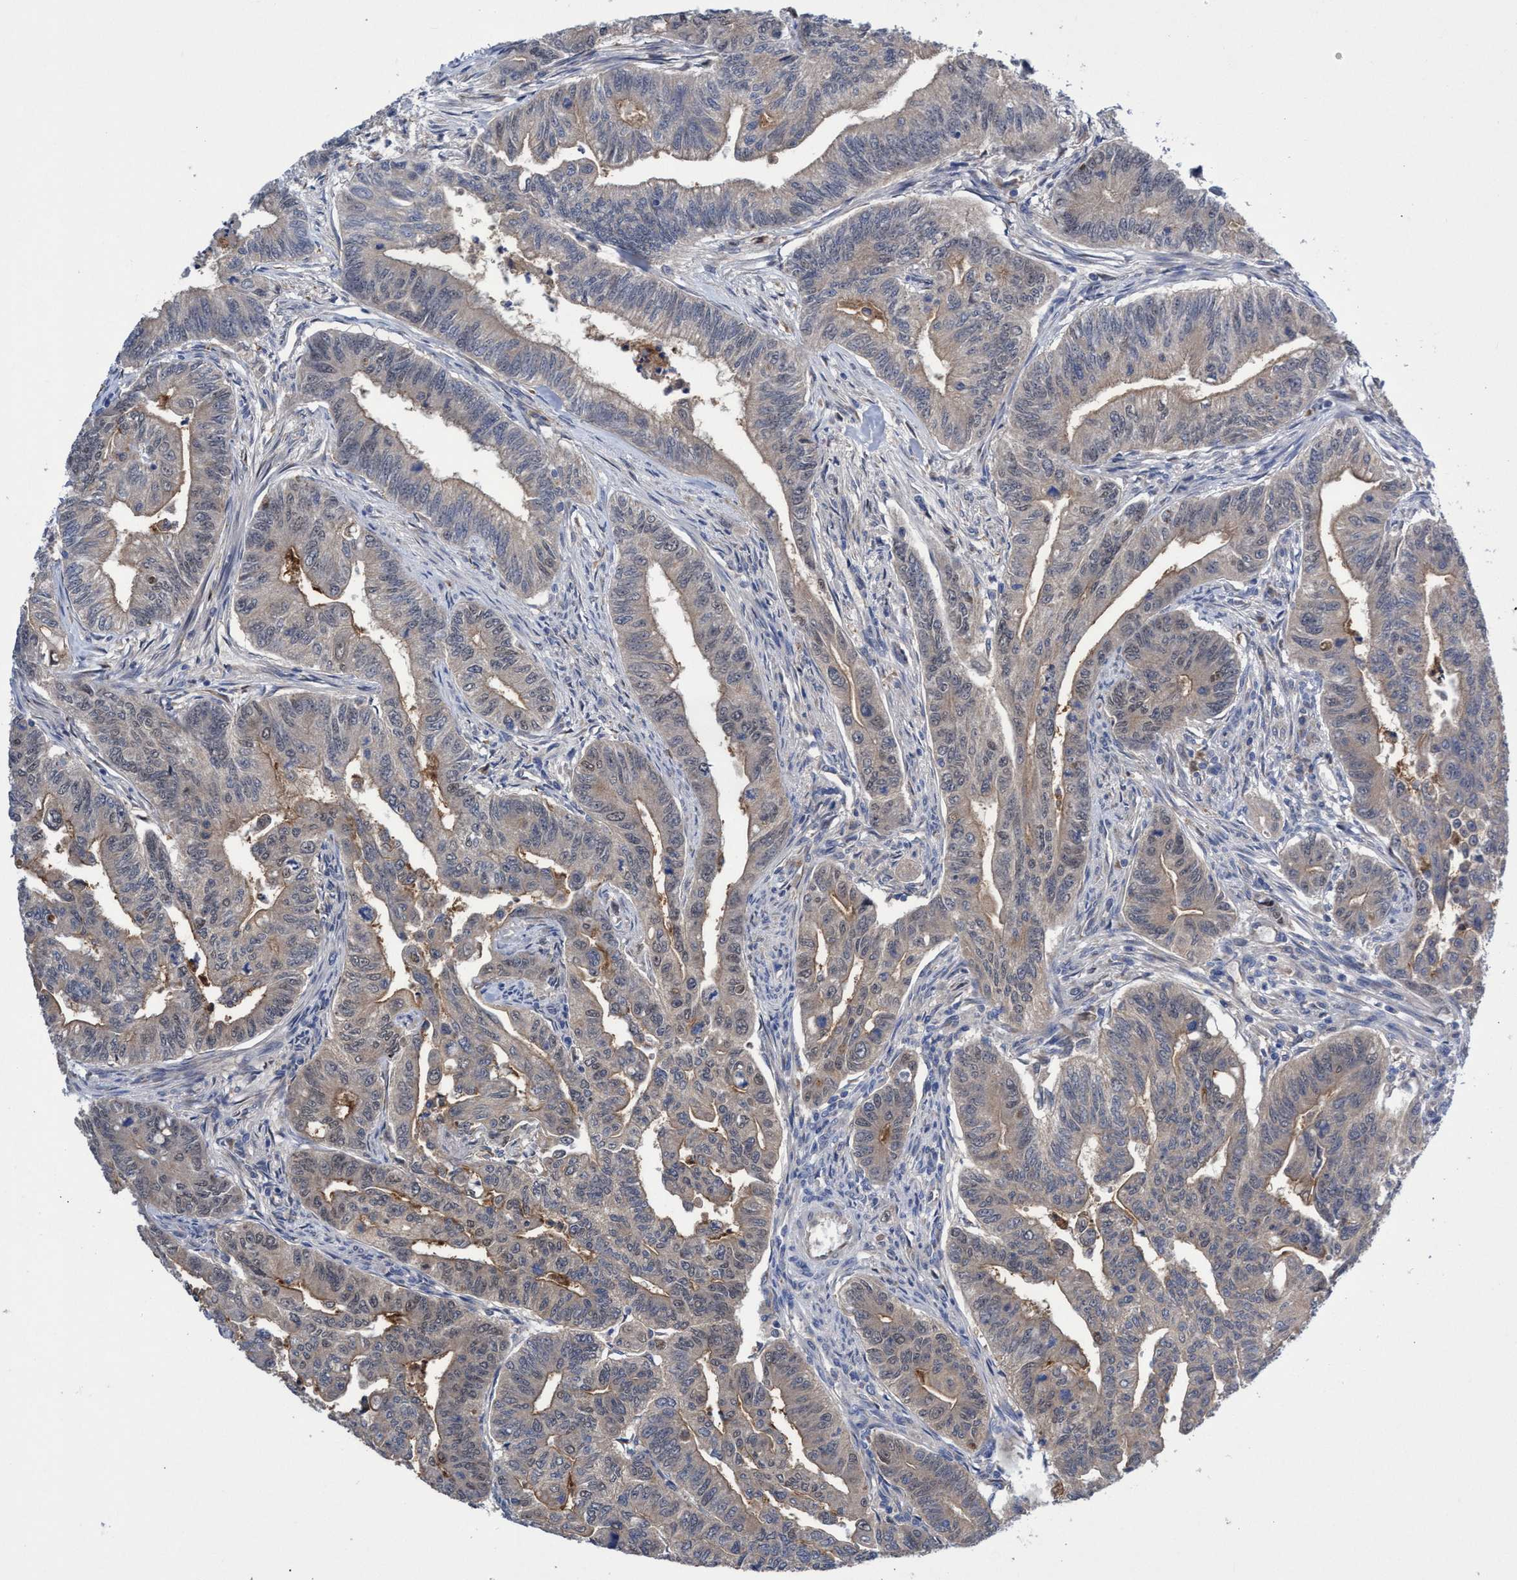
{"staining": {"intensity": "weak", "quantity": "<25%", "location": "cytoplasmic/membranous"}, "tissue": "colorectal cancer", "cell_type": "Tumor cells", "image_type": "cancer", "snomed": [{"axis": "morphology", "description": "Adenoma, NOS"}, {"axis": "morphology", "description": "Adenocarcinoma, NOS"}, {"axis": "topography", "description": "Colon"}], "caption": "Immunohistochemical staining of human colorectal cancer (adenoma) demonstrates no significant staining in tumor cells. (DAB (3,3'-diaminobenzidine) immunohistochemistry (IHC), high magnification).", "gene": "SVEP1", "patient": {"sex": "male", "age": 79}}